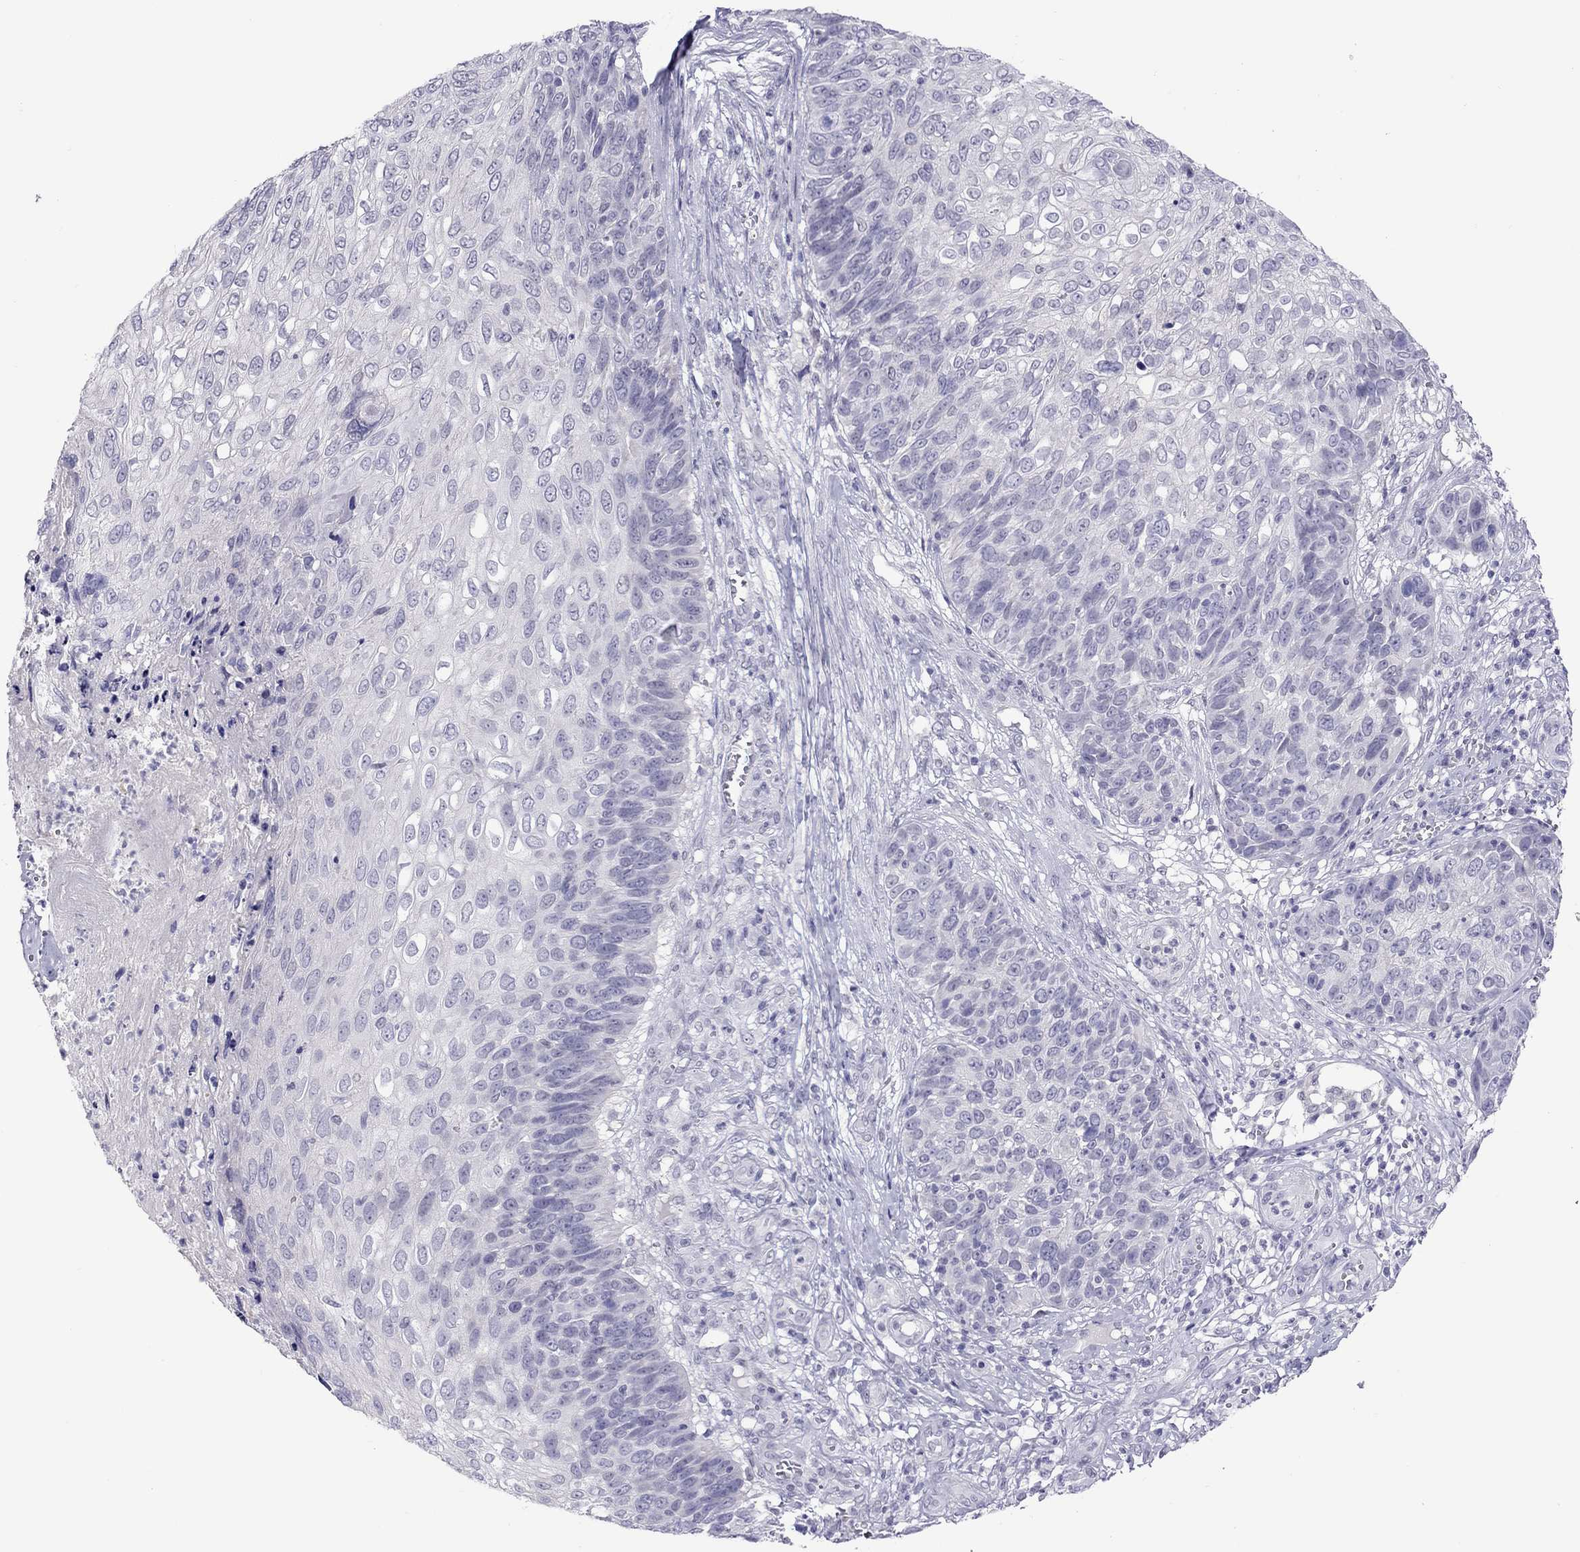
{"staining": {"intensity": "negative", "quantity": "none", "location": "none"}, "tissue": "skin cancer", "cell_type": "Tumor cells", "image_type": "cancer", "snomed": [{"axis": "morphology", "description": "Squamous cell carcinoma, NOS"}, {"axis": "topography", "description": "Skin"}], "caption": "Squamous cell carcinoma (skin) was stained to show a protein in brown. There is no significant staining in tumor cells.", "gene": "CHRNB3", "patient": {"sex": "male", "age": 92}}